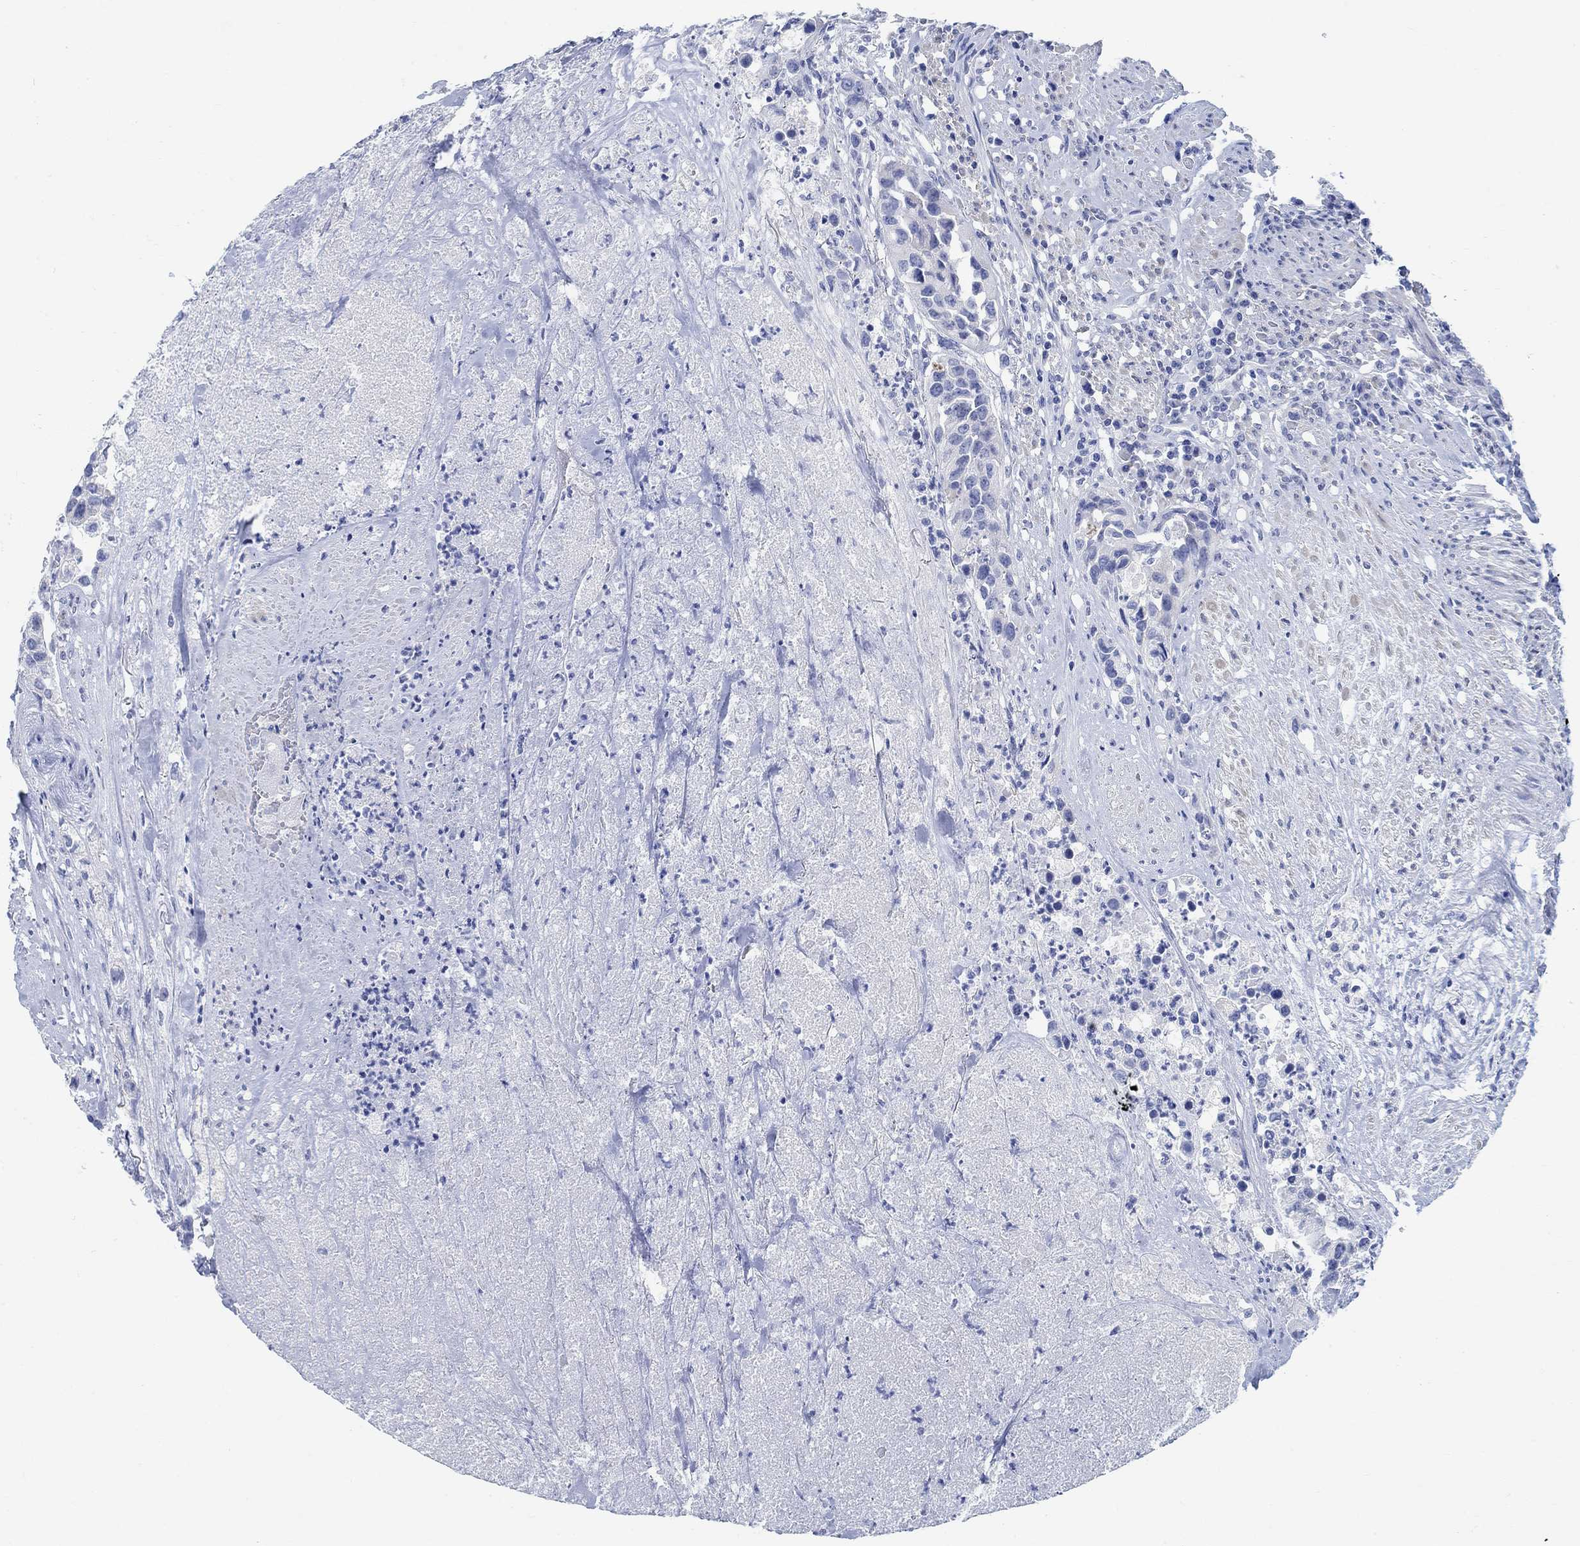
{"staining": {"intensity": "negative", "quantity": "none", "location": "none"}, "tissue": "urothelial cancer", "cell_type": "Tumor cells", "image_type": "cancer", "snomed": [{"axis": "morphology", "description": "Urothelial carcinoma, High grade"}, {"axis": "topography", "description": "Urinary bladder"}], "caption": "An immunohistochemistry micrograph of high-grade urothelial carcinoma is shown. There is no staining in tumor cells of high-grade urothelial carcinoma.", "gene": "RBM20", "patient": {"sex": "female", "age": 73}}